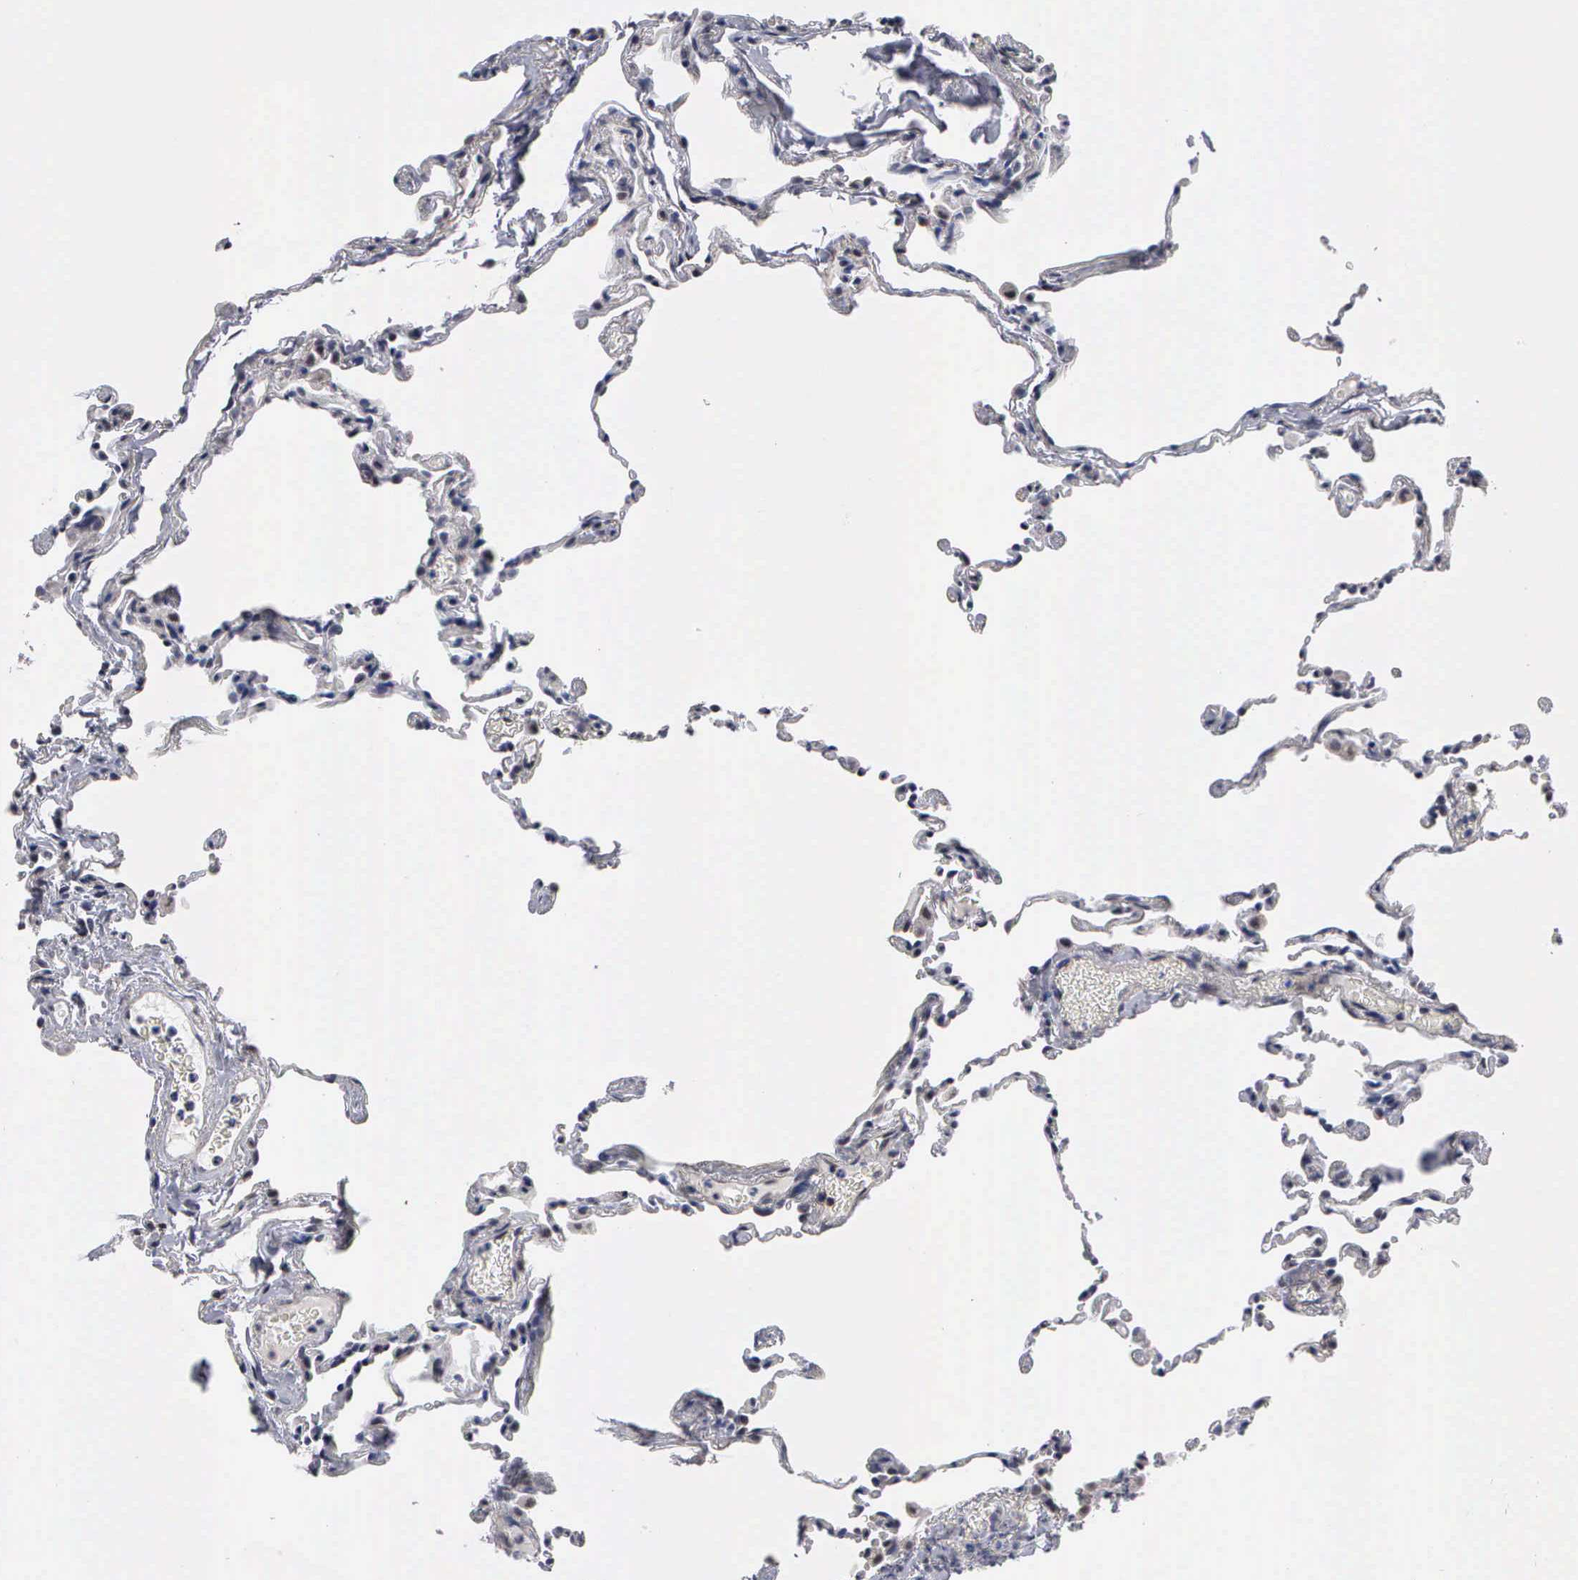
{"staining": {"intensity": "negative", "quantity": "none", "location": "none"}, "tissue": "lung", "cell_type": "Alveolar cells", "image_type": "normal", "snomed": [{"axis": "morphology", "description": "Normal tissue, NOS"}, {"axis": "topography", "description": "Lung"}], "caption": "DAB immunohistochemical staining of unremarkable human lung demonstrates no significant positivity in alveolar cells.", "gene": "ZBTB33", "patient": {"sex": "female", "age": 61}}